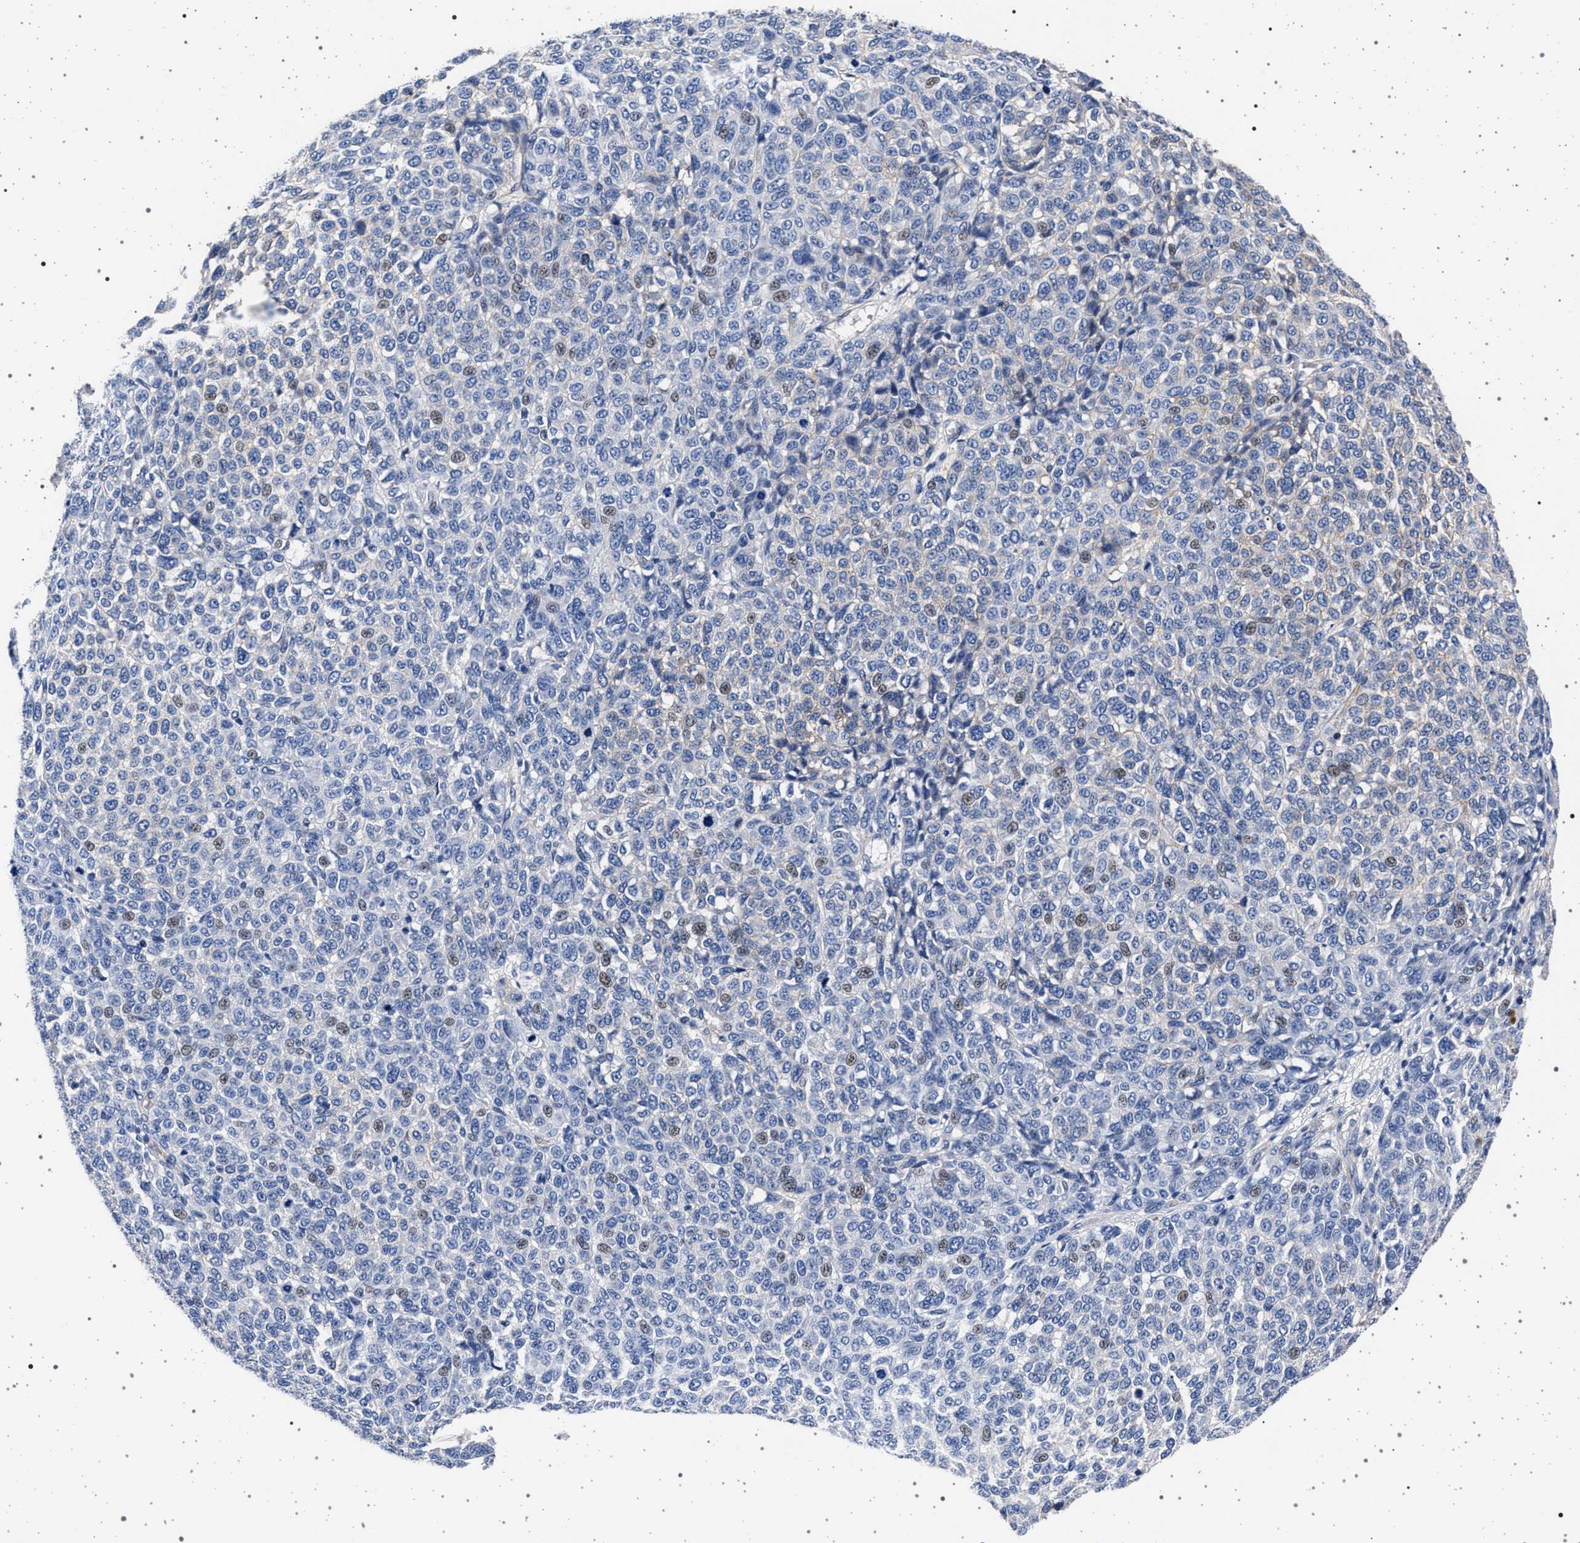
{"staining": {"intensity": "negative", "quantity": "none", "location": "none"}, "tissue": "melanoma", "cell_type": "Tumor cells", "image_type": "cancer", "snomed": [{"axis": "morphology", "description": "Malignant melanoma, NOS"}, {"axis": "topography", "description": "Skin"}], "caption": "High power microscopy image of an immunohistochemistry (IHC) photomicrograph of malignant melanoma, revealing no significant staining in tumor cells.", "gene": "SLC9A1", "patient": {"sex": "male", "age": 59}}